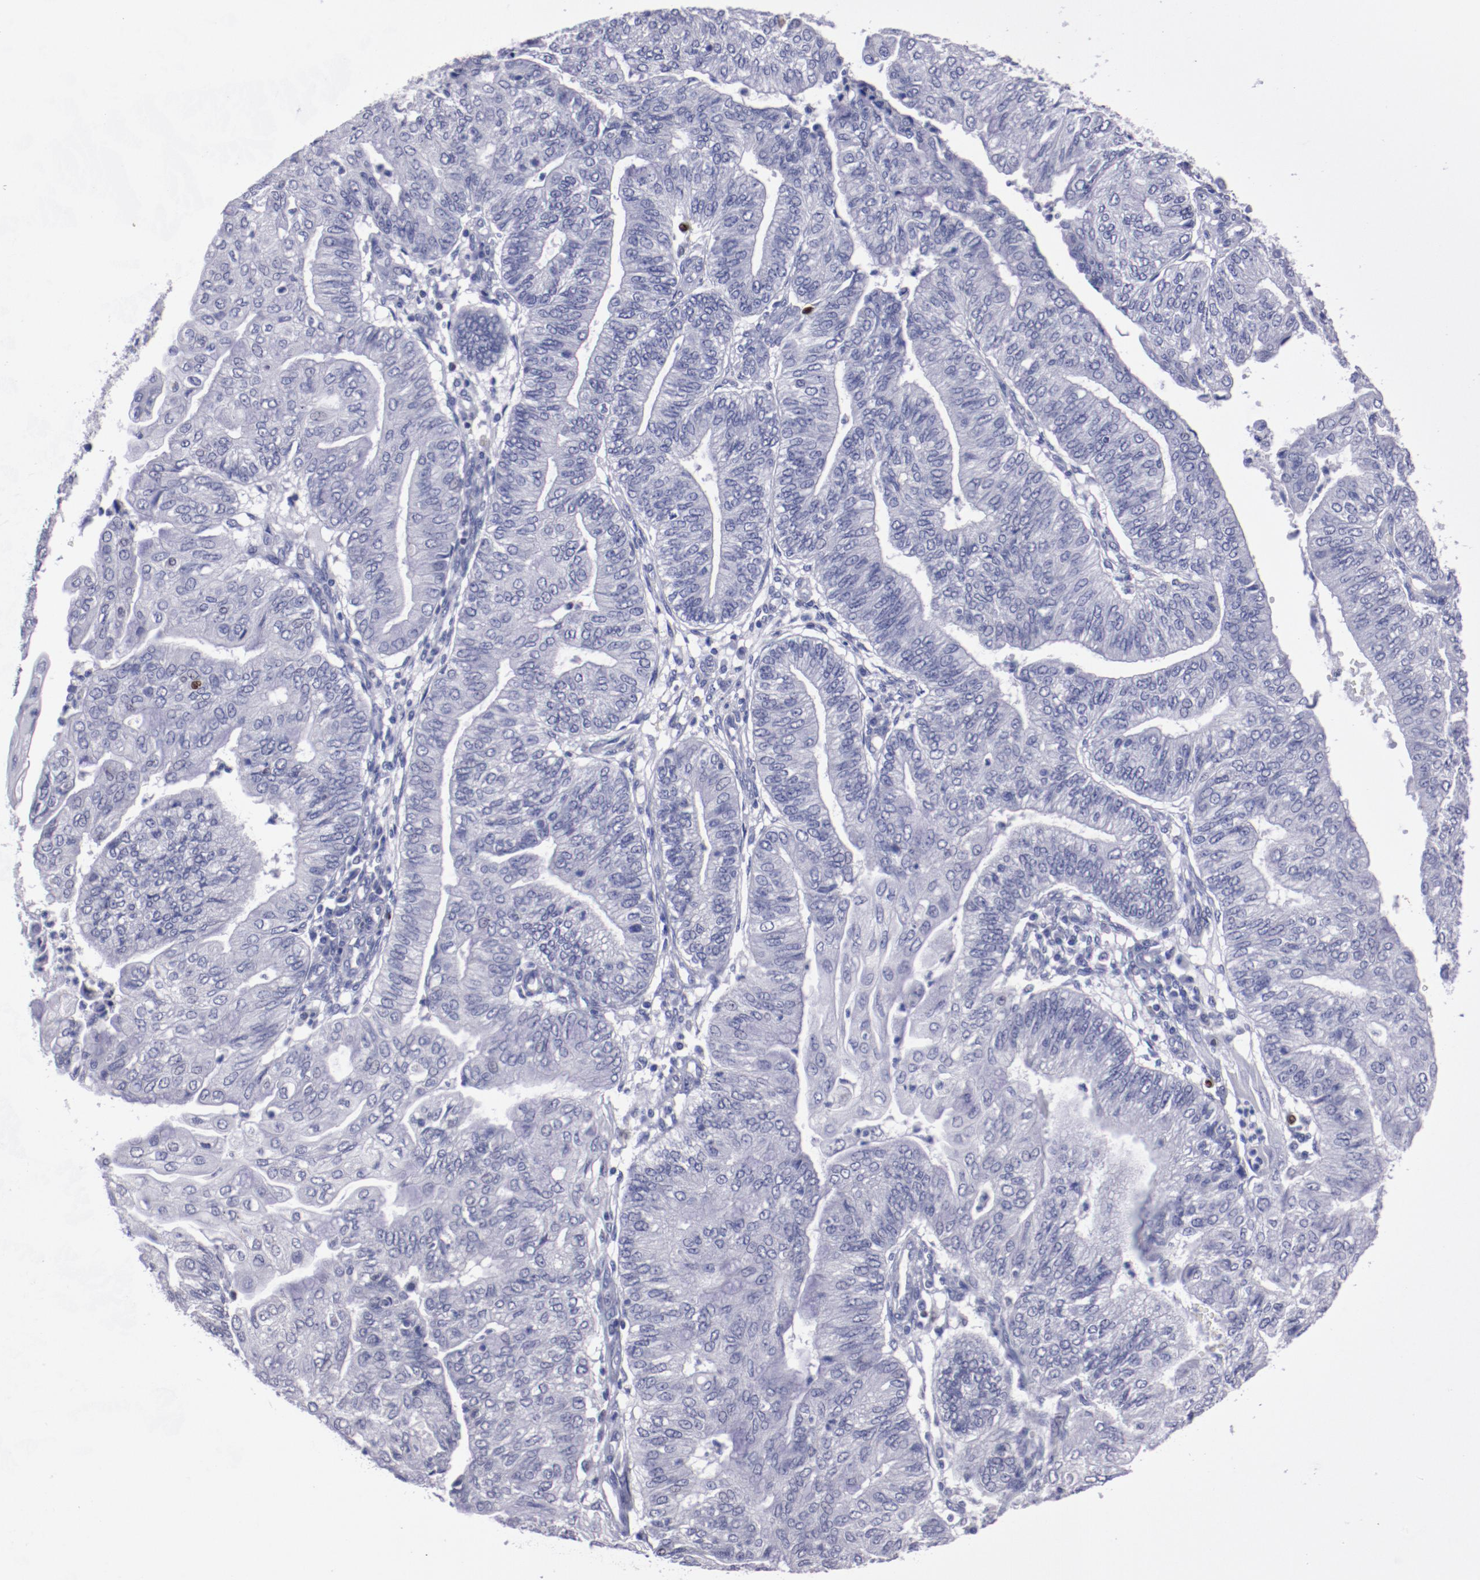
{"staining": {"intensity": "negative", "quantity": "none", "location": "none"}, "tissue": "endometrial cancer", "cell_type": "Tumor cells", "image_type": "cancer", "snomed": [{"axis": "morphology", "description": "Adenocarcinoma, NOS"}, {"axis": "topography", "description": "Endometrium"}], "caption": "Immunohistochemistry (IHC) image of endometrial cancer (adenocarcinoma) stained for a protein (brown), which displays no staining in tumor cells.", "gene": "IRF8", "patient": {"sex": "female", "age": 59}}